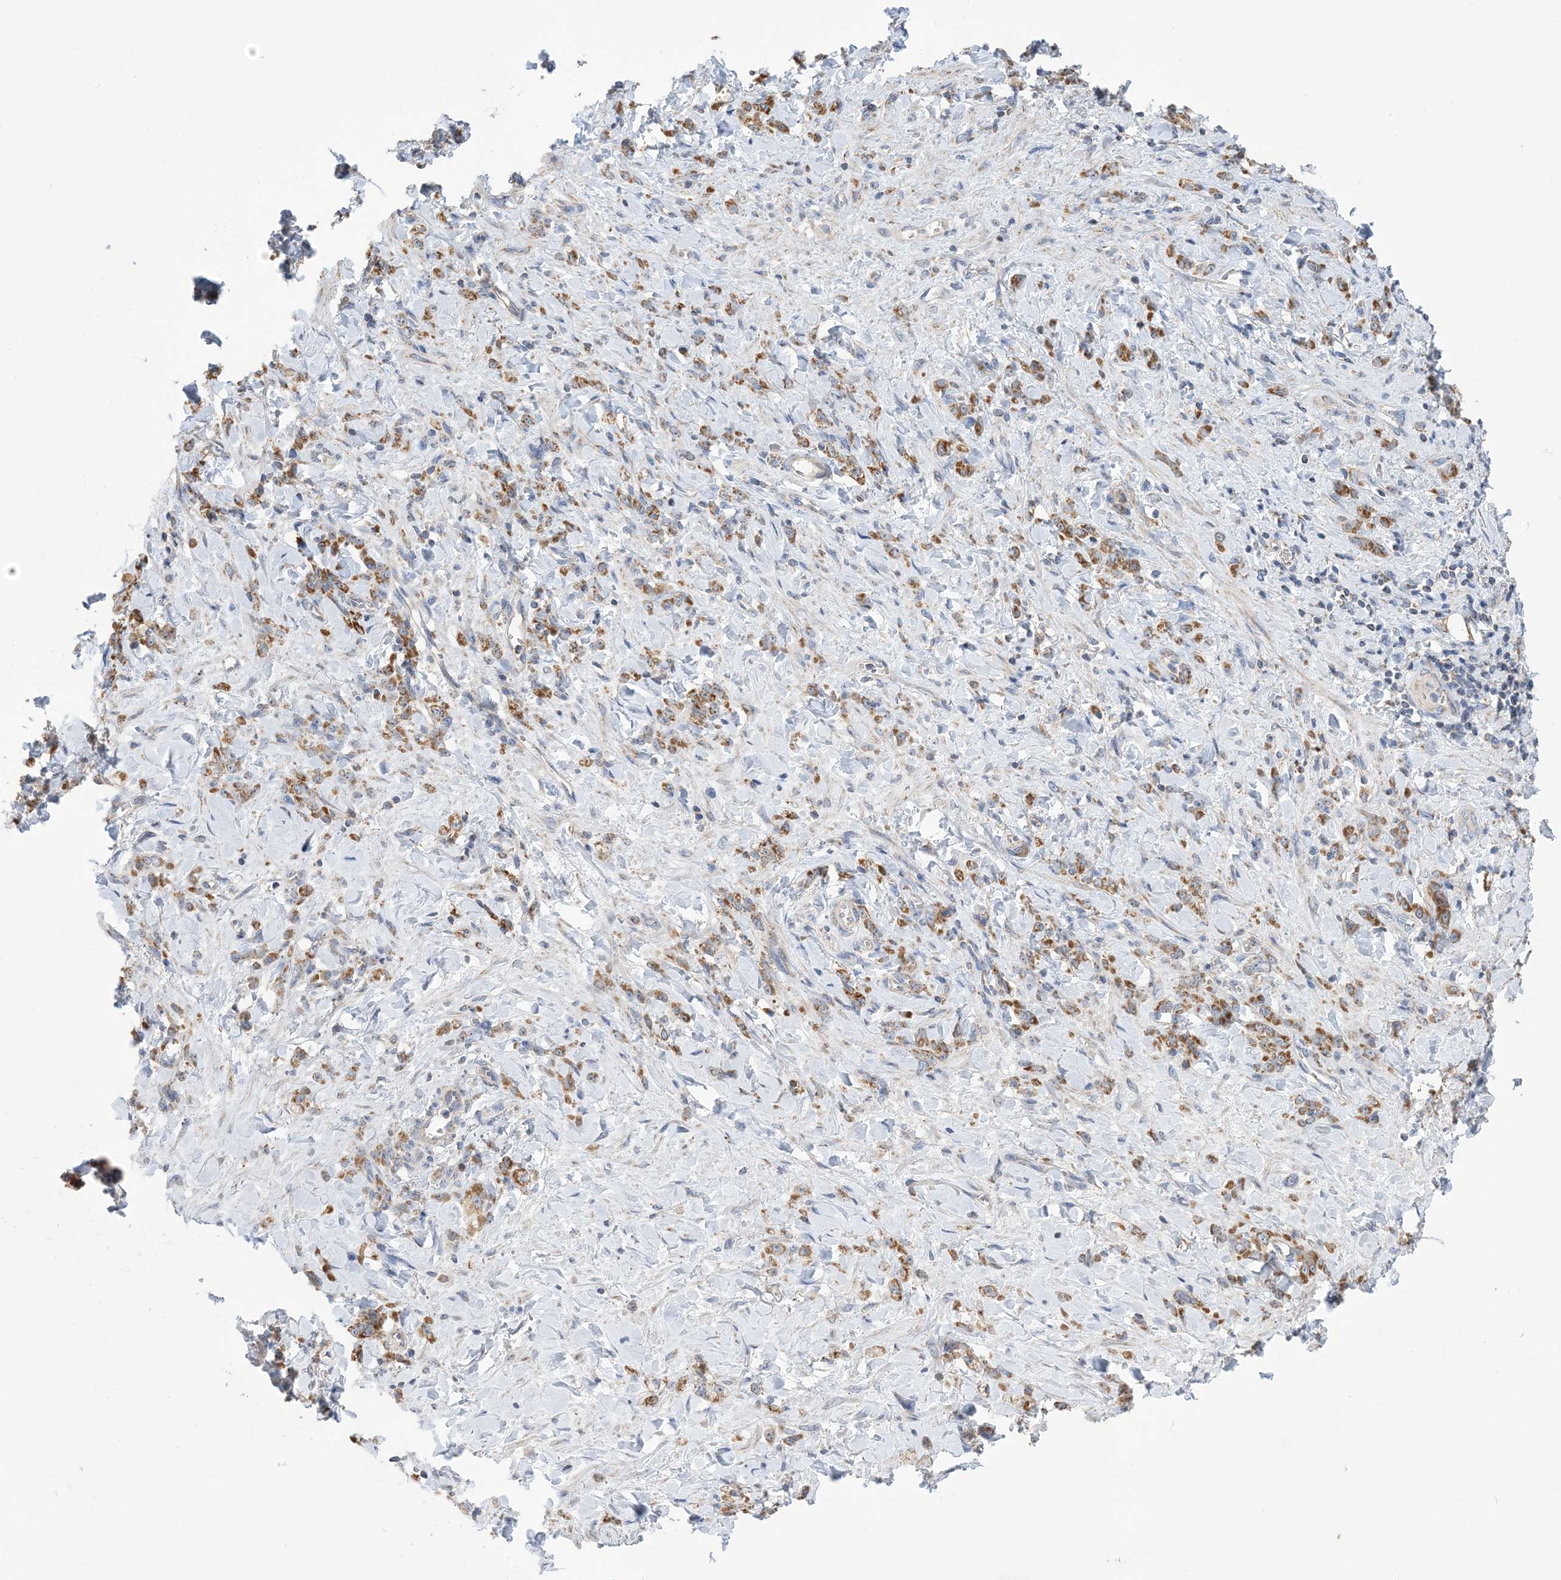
{"staining": {"intensity": "moderate", "quantity": ">75%", "location": "cytoplasmic/membranous"}, "tissue": "stomach cancer", "cell_type": "Tumor cells", "image_type": "cancer", "snomed": [{"axis": "morphology", "description": "Normal tissue, NOS"}, {"axis": "morphology", "description": "Adenocarcinoma, NOS"}, {"axis": "topography", "description": "Stomach"}], "caption": "About >75% of tumor cells in stomach cancer reveal moderate cytoplasmic/membranous protein positivity as visualized by brown immunohistochemical staining.", "gene": "CLEC16A", "patient": {"sex": "male", "age": 82}}